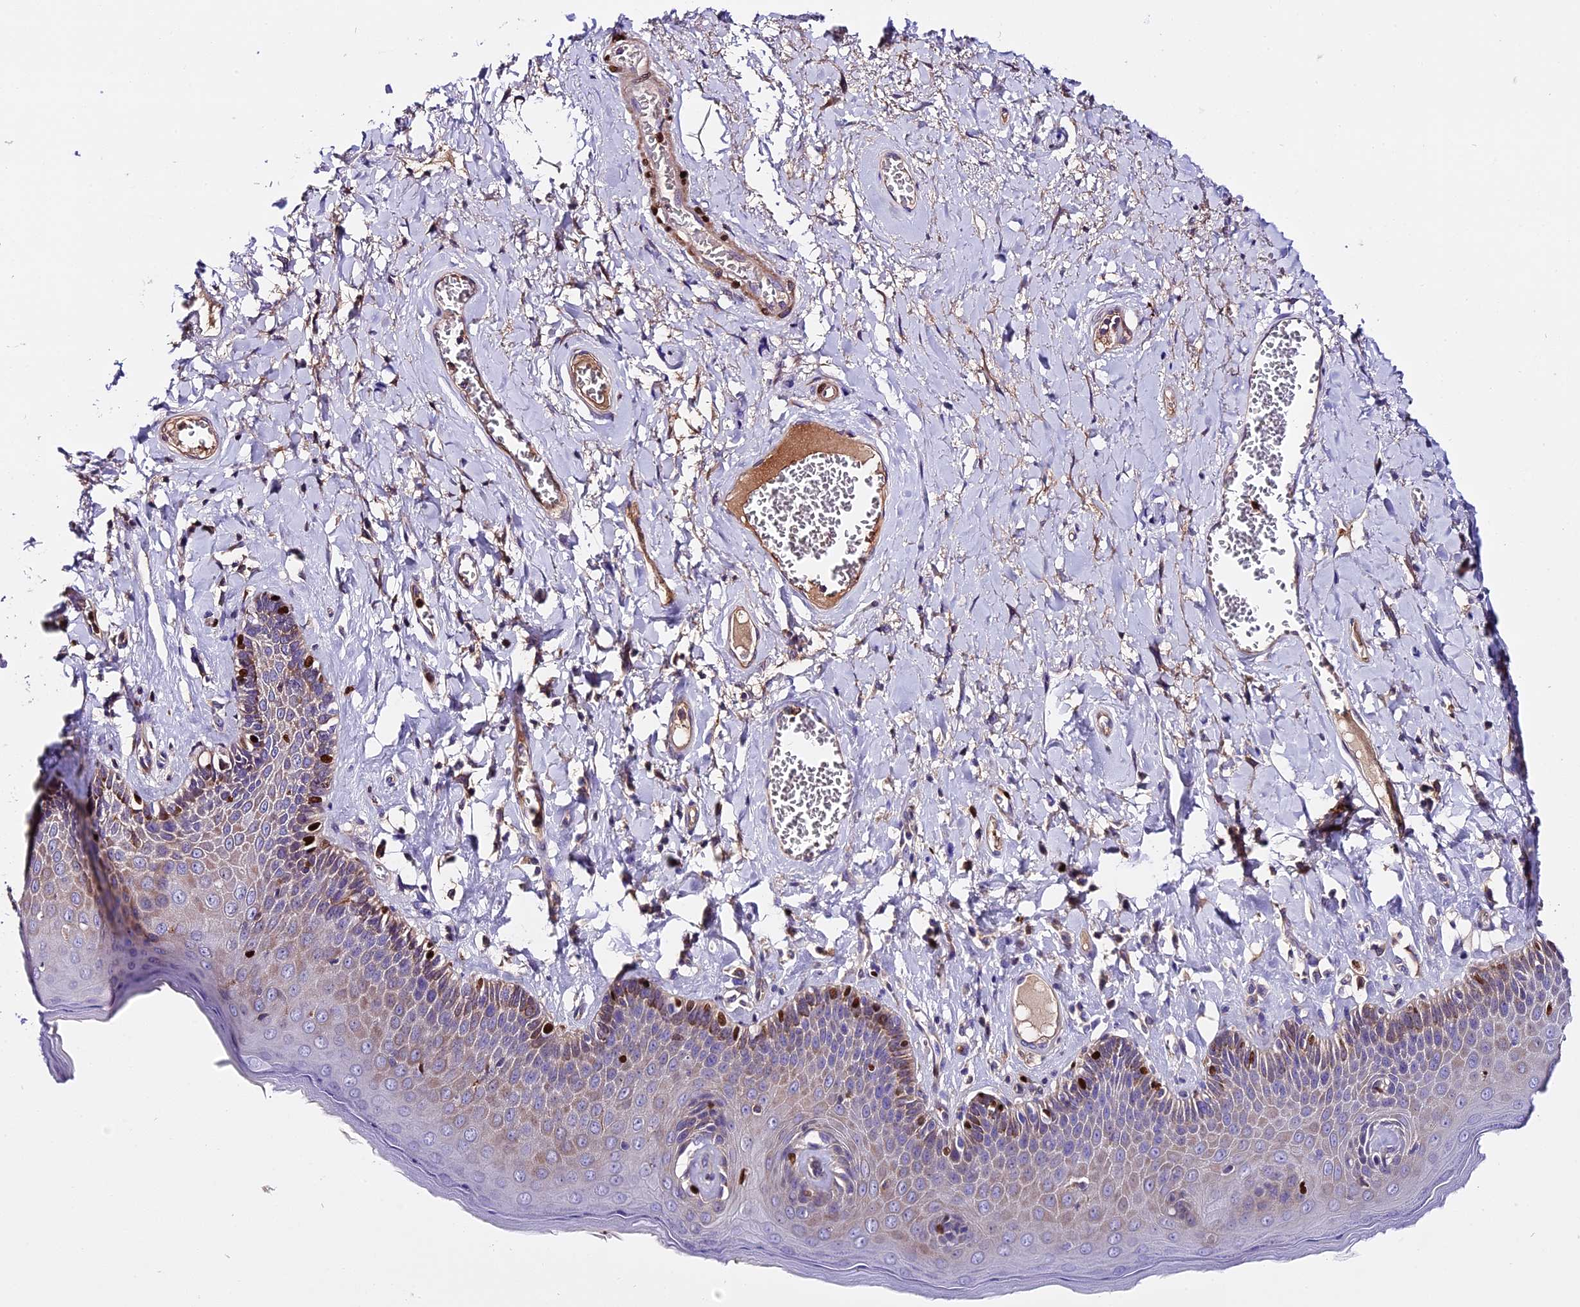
{"staining": {"intensity": "moderate", "quantity": "<25%", "location": "cytoplasmic/membranous,nuclear"}, "tissue": "skin", "cell_type": "Epidermal cells", "image_type": "normal", "snomed": [{"axis": "morphology", "description": "Normal tissue, NOS"}, {"axis": "topography", "description": "Anal"}], "caption": "High-magnification brightfield microscopy of benign skin stained with DAB (brown) and counterstained with hematoxylin (blue). epidermal cells exhibit moderate cytoplasmic/membranous,nuclear expression is appreciated in approximately<25% of cells.", "gene": "MAP3K7CL", "patient": {"sex": "male", "age": 69}}